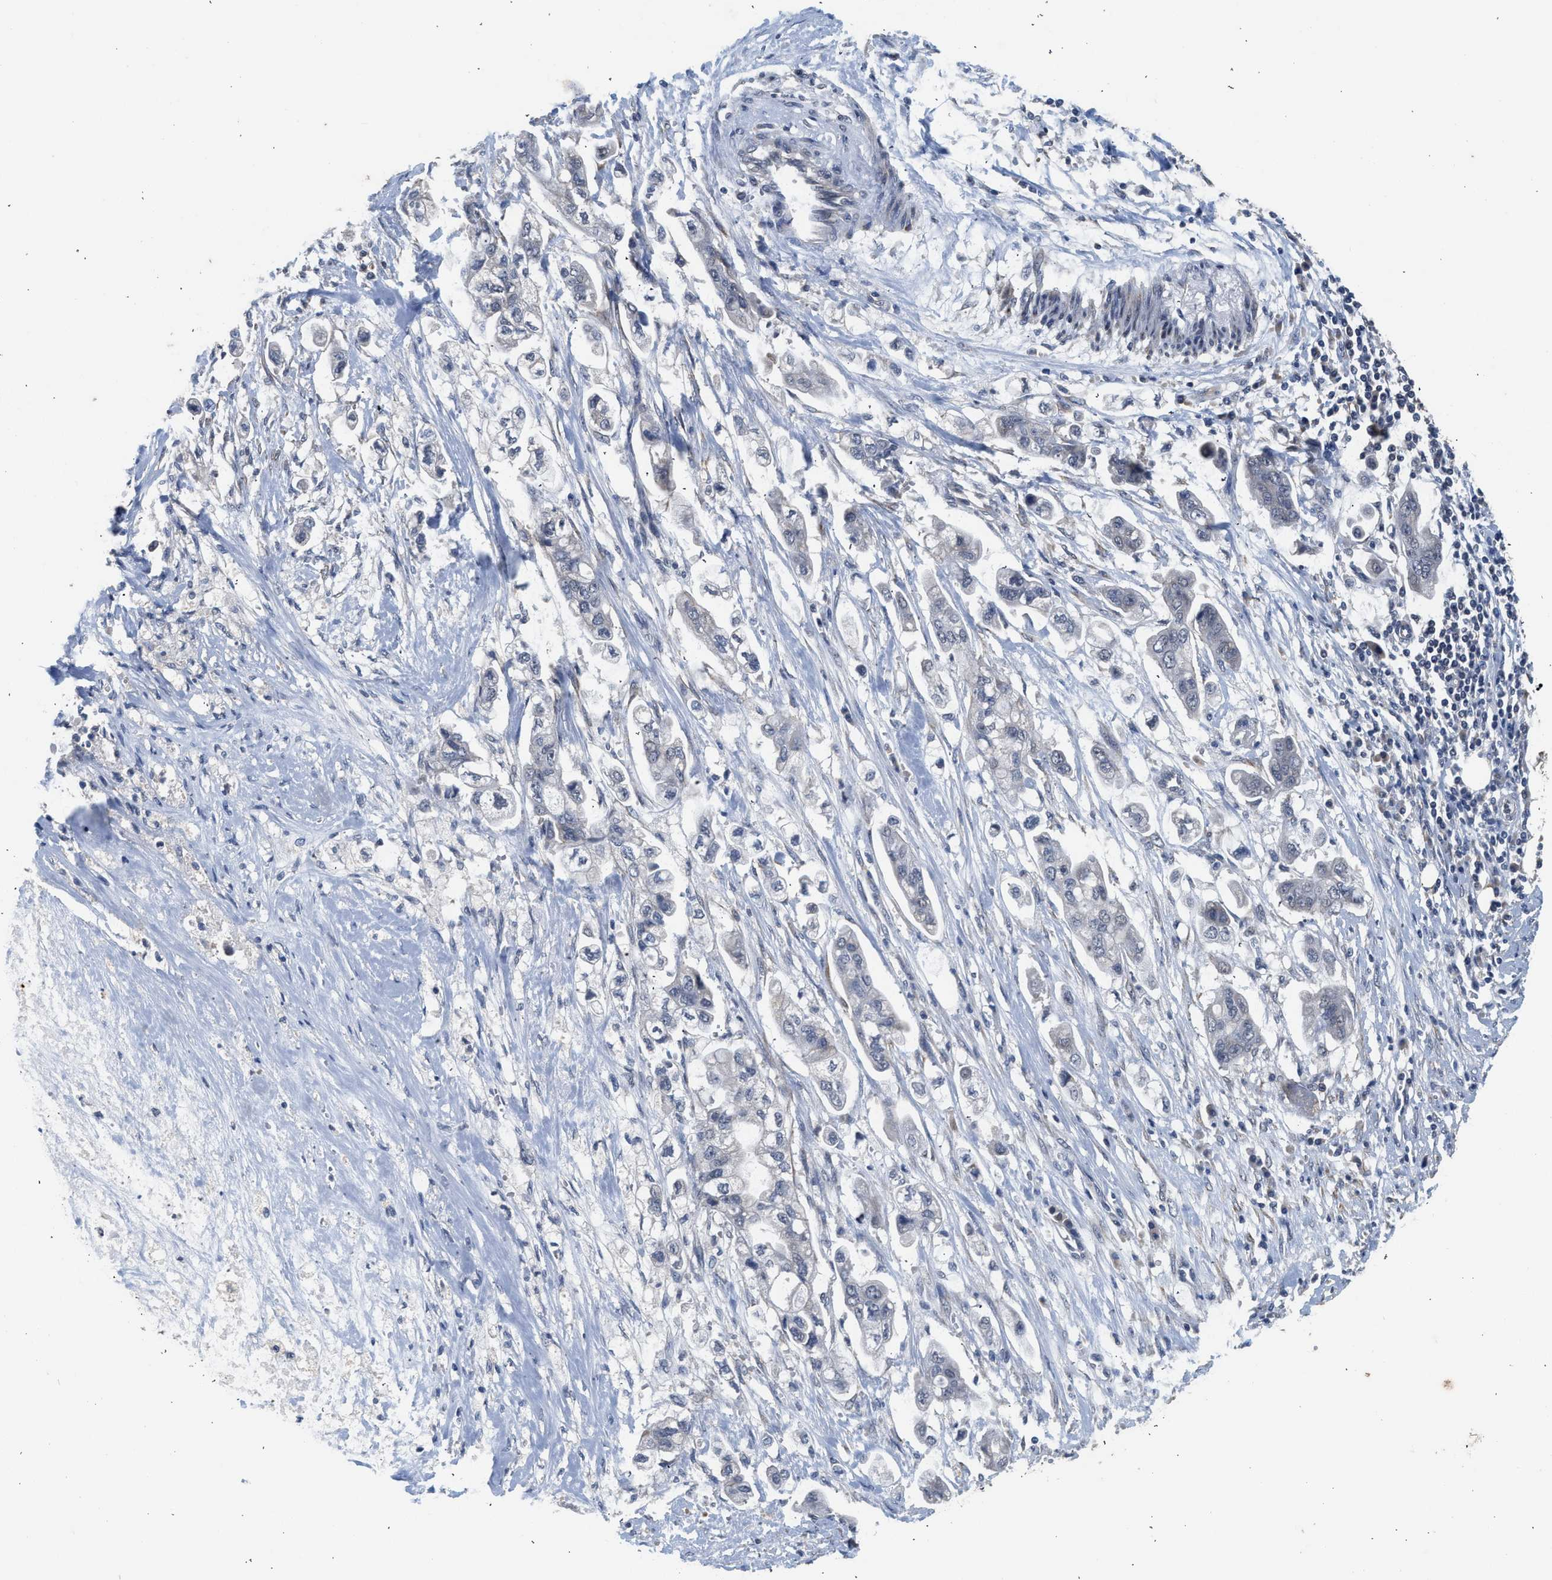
{"staining": {"intensity": "negative", "quantity": "none", "location": "none"}, "tissue": "stomach cancer", "cell_type": "Tumor cells", "image_type": "cancer", "snomed": [{"axis": "morphology", "description": "Adenocarcinoma, NOS"}, {"axis": "topography", "description": "Stomach"}], "caption": "This is a photomicrograph of immunohistochemistry staining of stomach cancer, which shows no expression in tumor cells.", "gene": "CSF3R", "patient": {"sex": "male", "age": 62}}